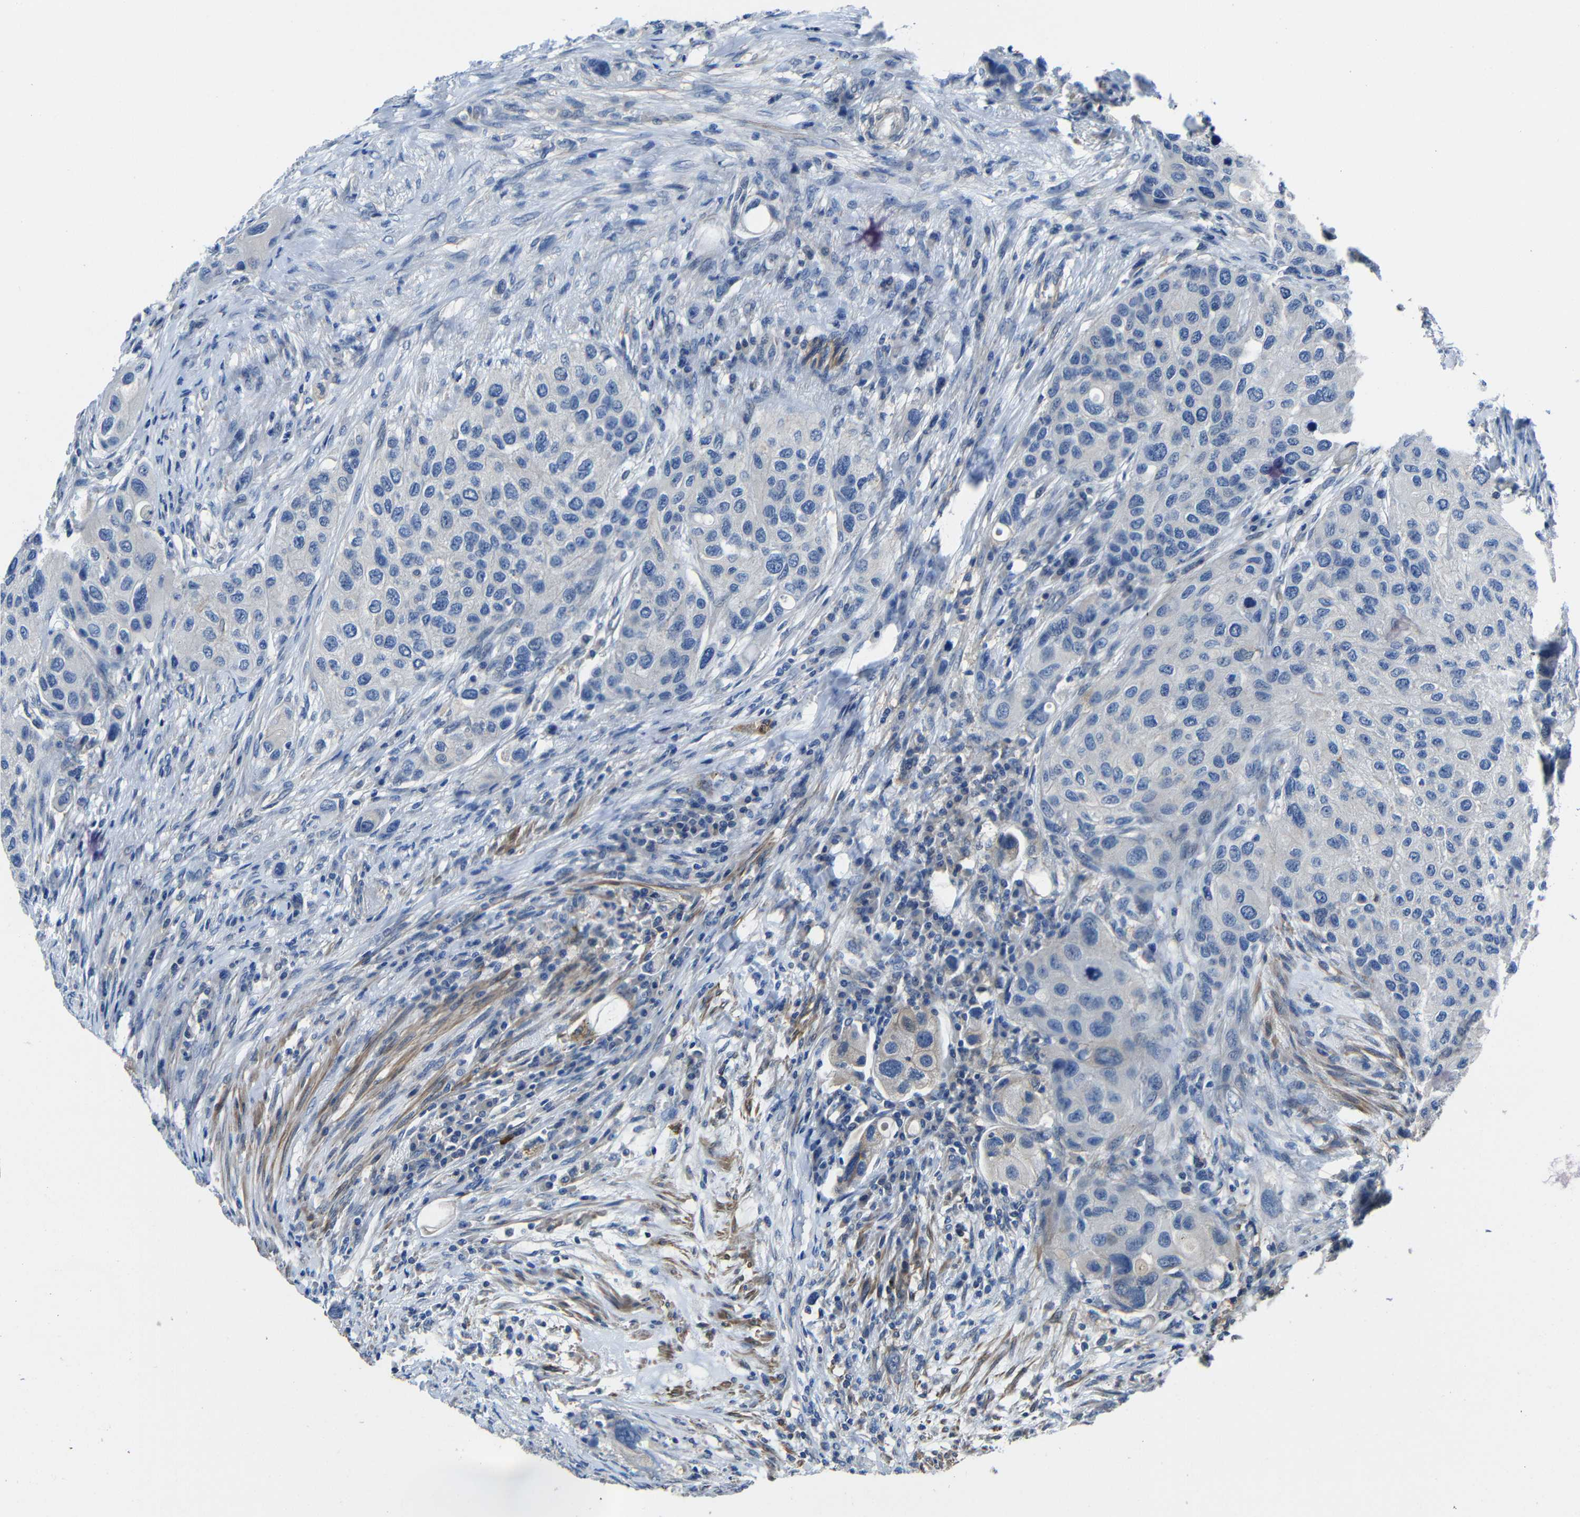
{"staining": {"intensity": "negative", "quantity": "none", "location": "none"}, "tissue": "urothelial cancer", "cell_type": "Tumor cells", "image_type": "cancer", "snomed": [{"axis": "morphology", "description": "Urothelial carcinoma, High grade"}, {"axis": "topography", "description": "Urinary bladder"}], "caption": "A high-resolution micrograph shows immunohistochemistry (IHC) staining of urothelial cancer, which displays no significant expression in tumor cells.", "gene": "GDI1", "patient": {"sex": "female", "age": 56}}